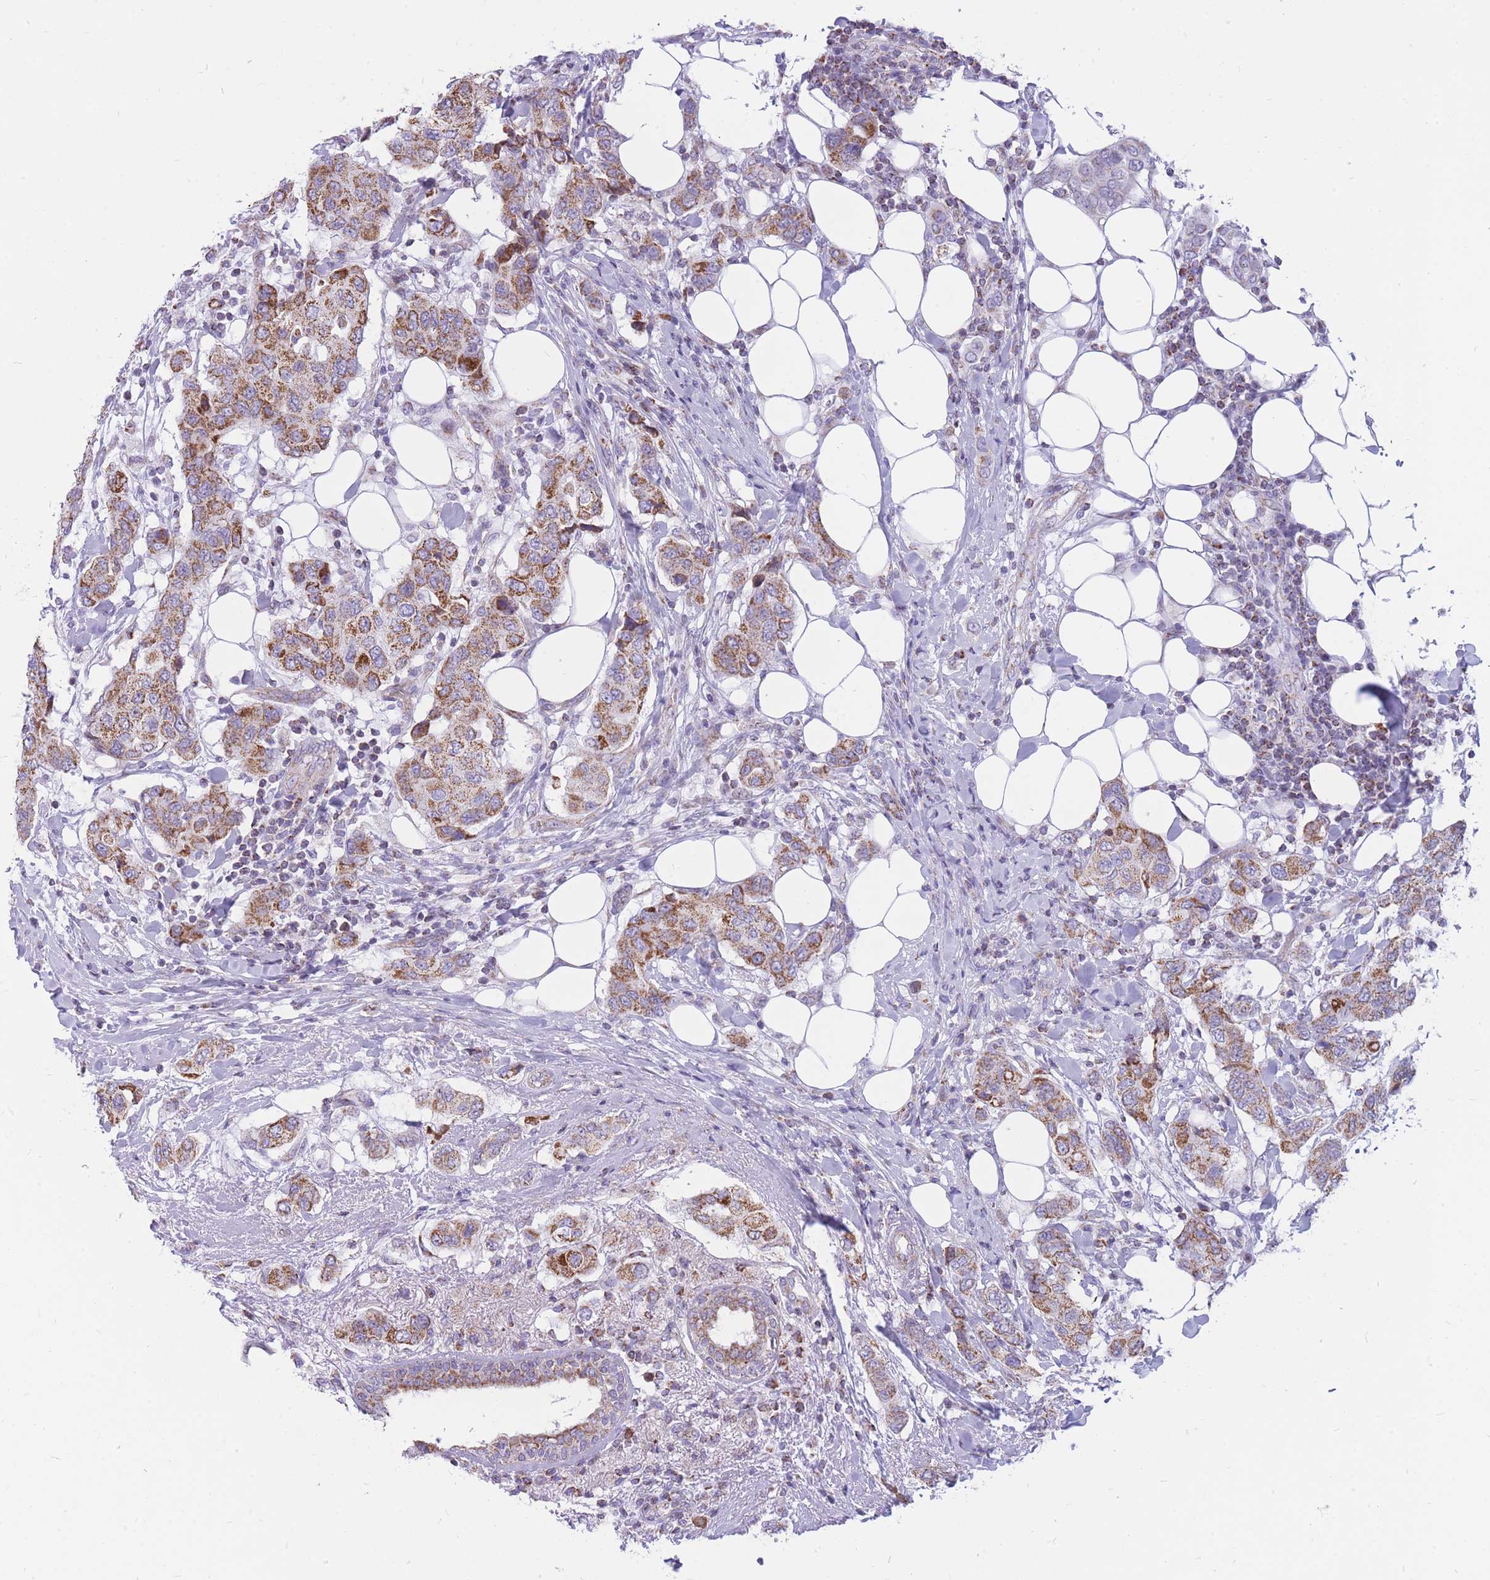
{"staining": {"intensity": "moderate", "quantity": ">75%", "location": "cytoplasmic/membranous"}, "tissue": "breast cancer", "cell_type": "Tumor cells", "image_type": "cancer", "snomed": [{"axis": "morphology", "description": "Lobular carcinoma"}, {"axis": "topography", "description": "Breast"}], "caption": "Human breast cancer stained for a protein (brown) shows moderate cytoplasmic/membranous positive expression in approximately >75% of tumor cells.", "gene": "PCSK1", "patient": {"sex": "female", "age": 51}}